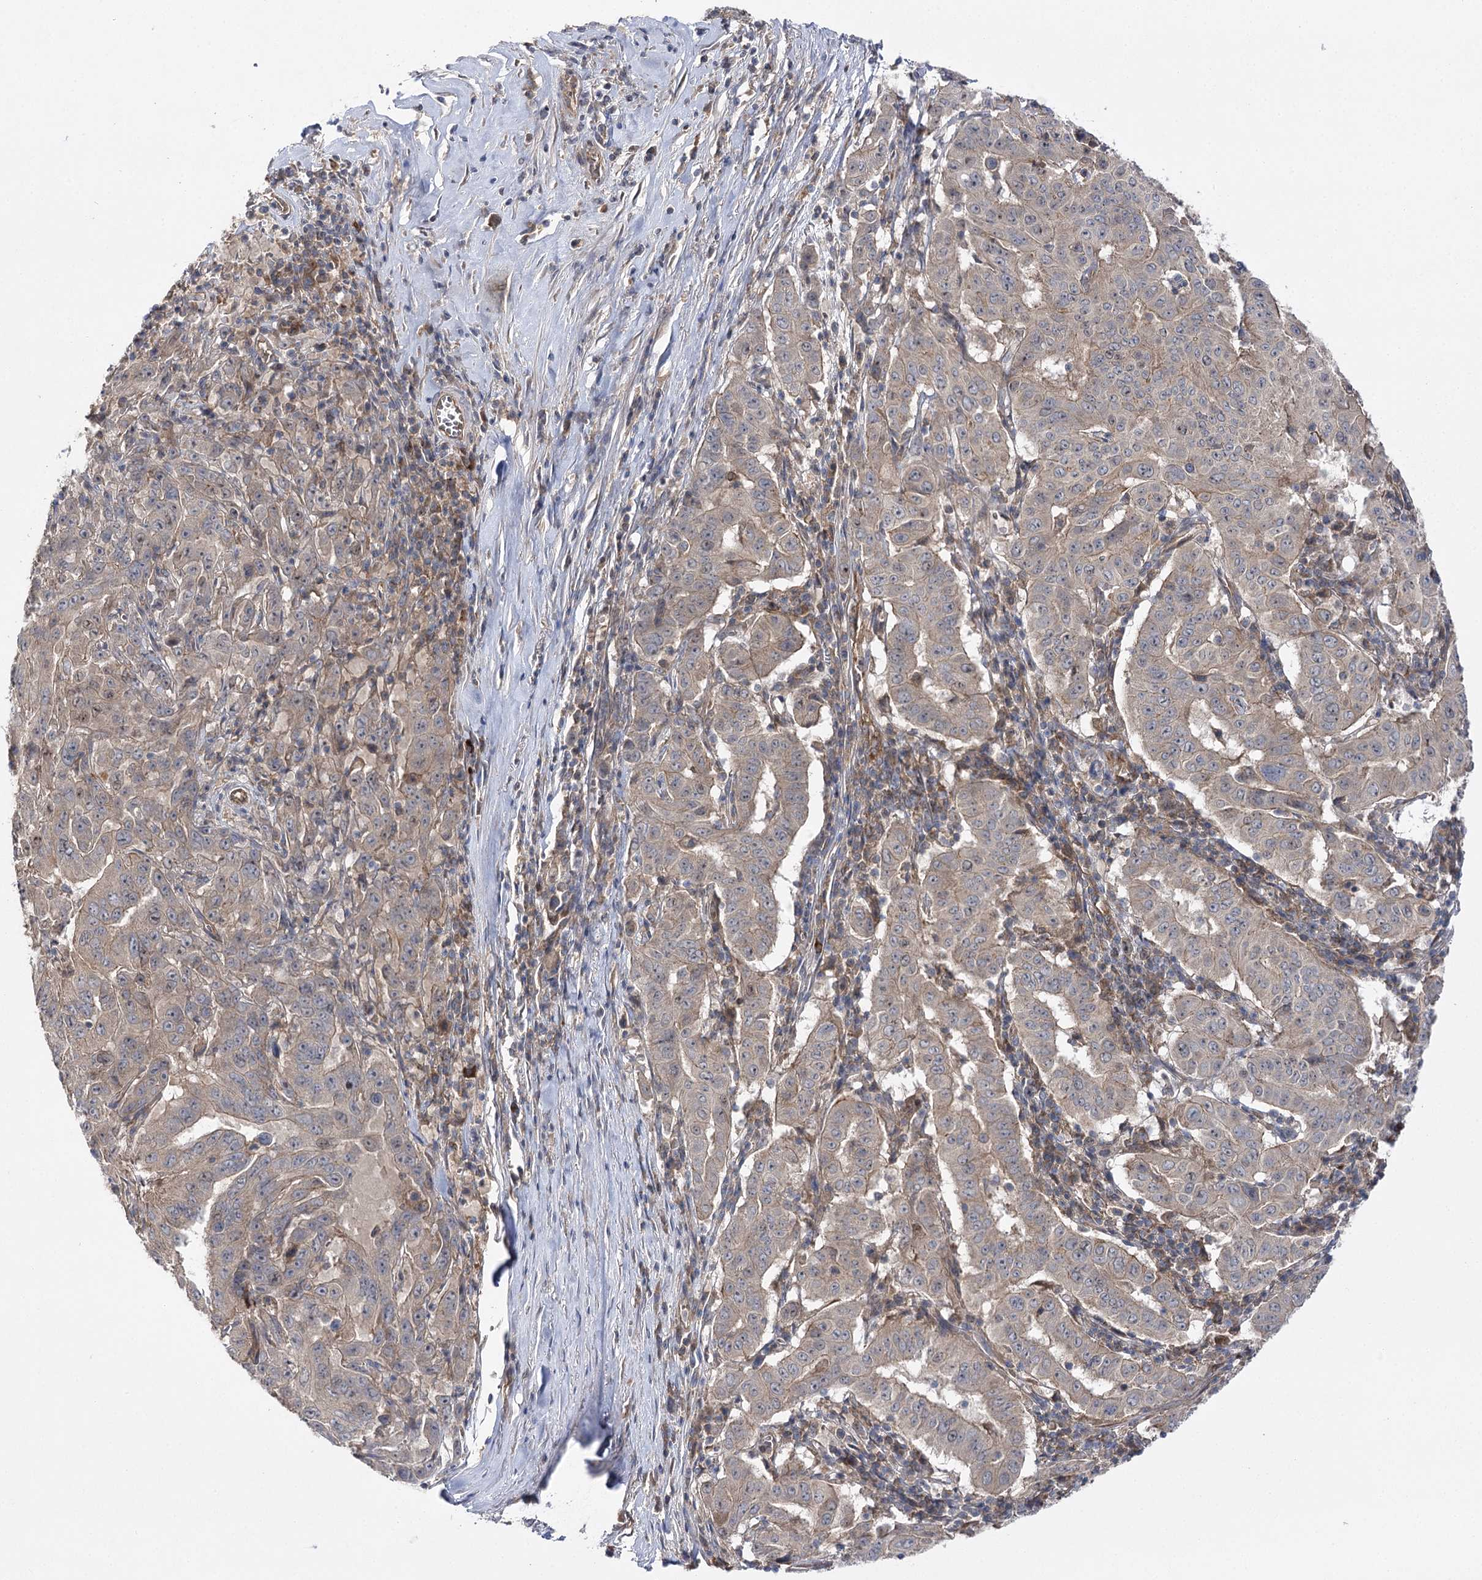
{"staining": {"intensity": "weak", "quantity": "25%-75%", "location": "cytoplasmic/membranous"}, "tissue": "pancreatic cancer", "cell_type": "Tumor cells", "image_type": "cancer", "snomed": [{"axis": "morphology", "description": "Adenocarcinoma, NOS"}, {"axis": "topography", "description": "Pancreas"}], "caption": "Immunohistochemistry (IHC) photomicrograph of neoplastic tissue: pancreatic cancer stained using immunohistochemistry demonstrates low levels of weak protein expression localized specifically in the cytoplasmic/membranous of tumor cells, appearing as a cytoplasmic/membranous brown color.", "gene": "BCR", "patient": {"sex": "male", "age": 63}}